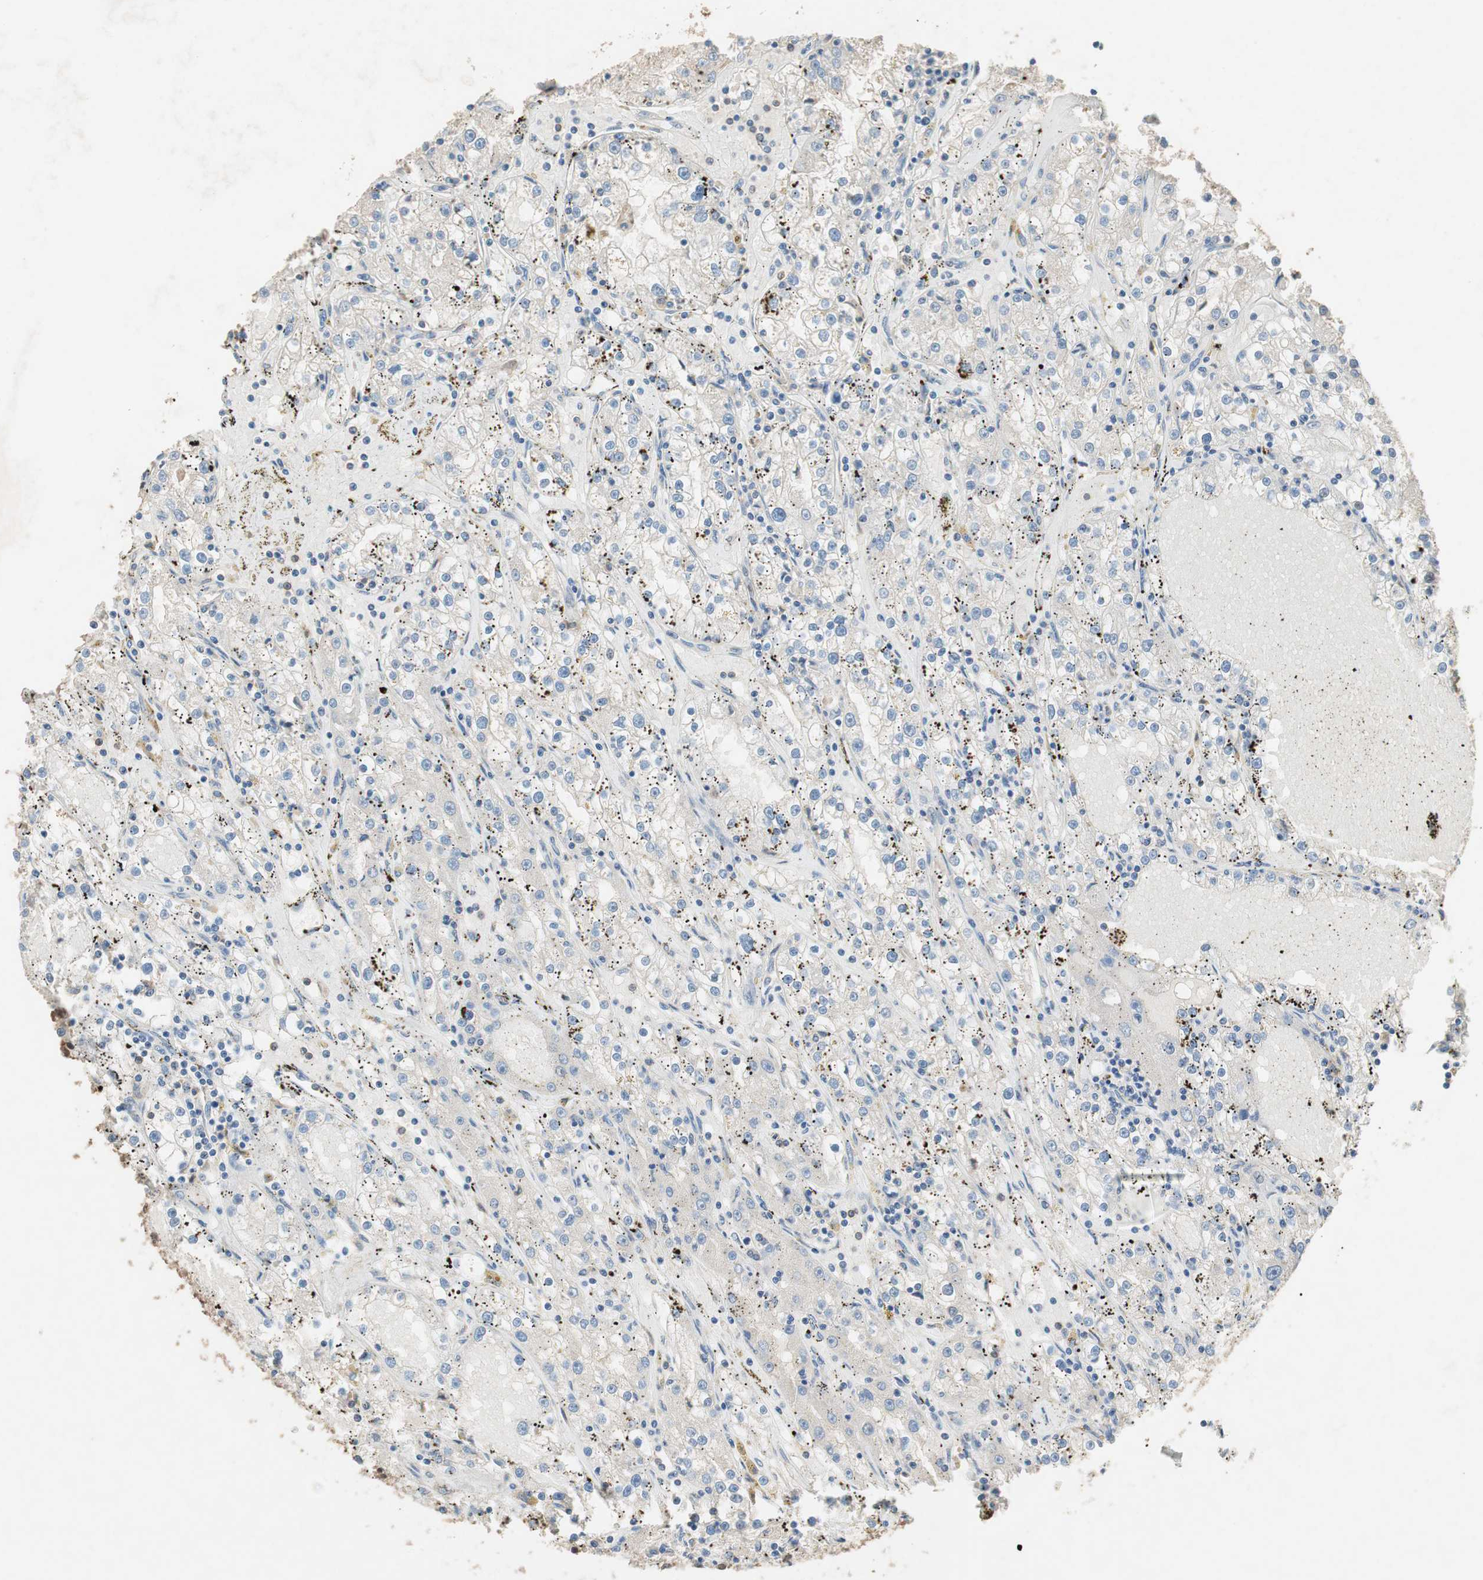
{"staining": {"intensity": "weak", "quantity": "<25%", "location": "cytoplasmic/membranous"}, "tissue": "renal cancer", "cell_type": "Tumor cells", "image_type": "cancer", "snomed": [{"axis": "morphology", "description": "Adenocarcinoma, NOS"}, {"axis": "topography", "description": "Kidney"}], "caption": "This is an IHC photomicrograph of adenocarcinoma (renal). There is no expression in tumor cells.", "gene": "GART", "patient": {"sex": "male", "age": 56}}